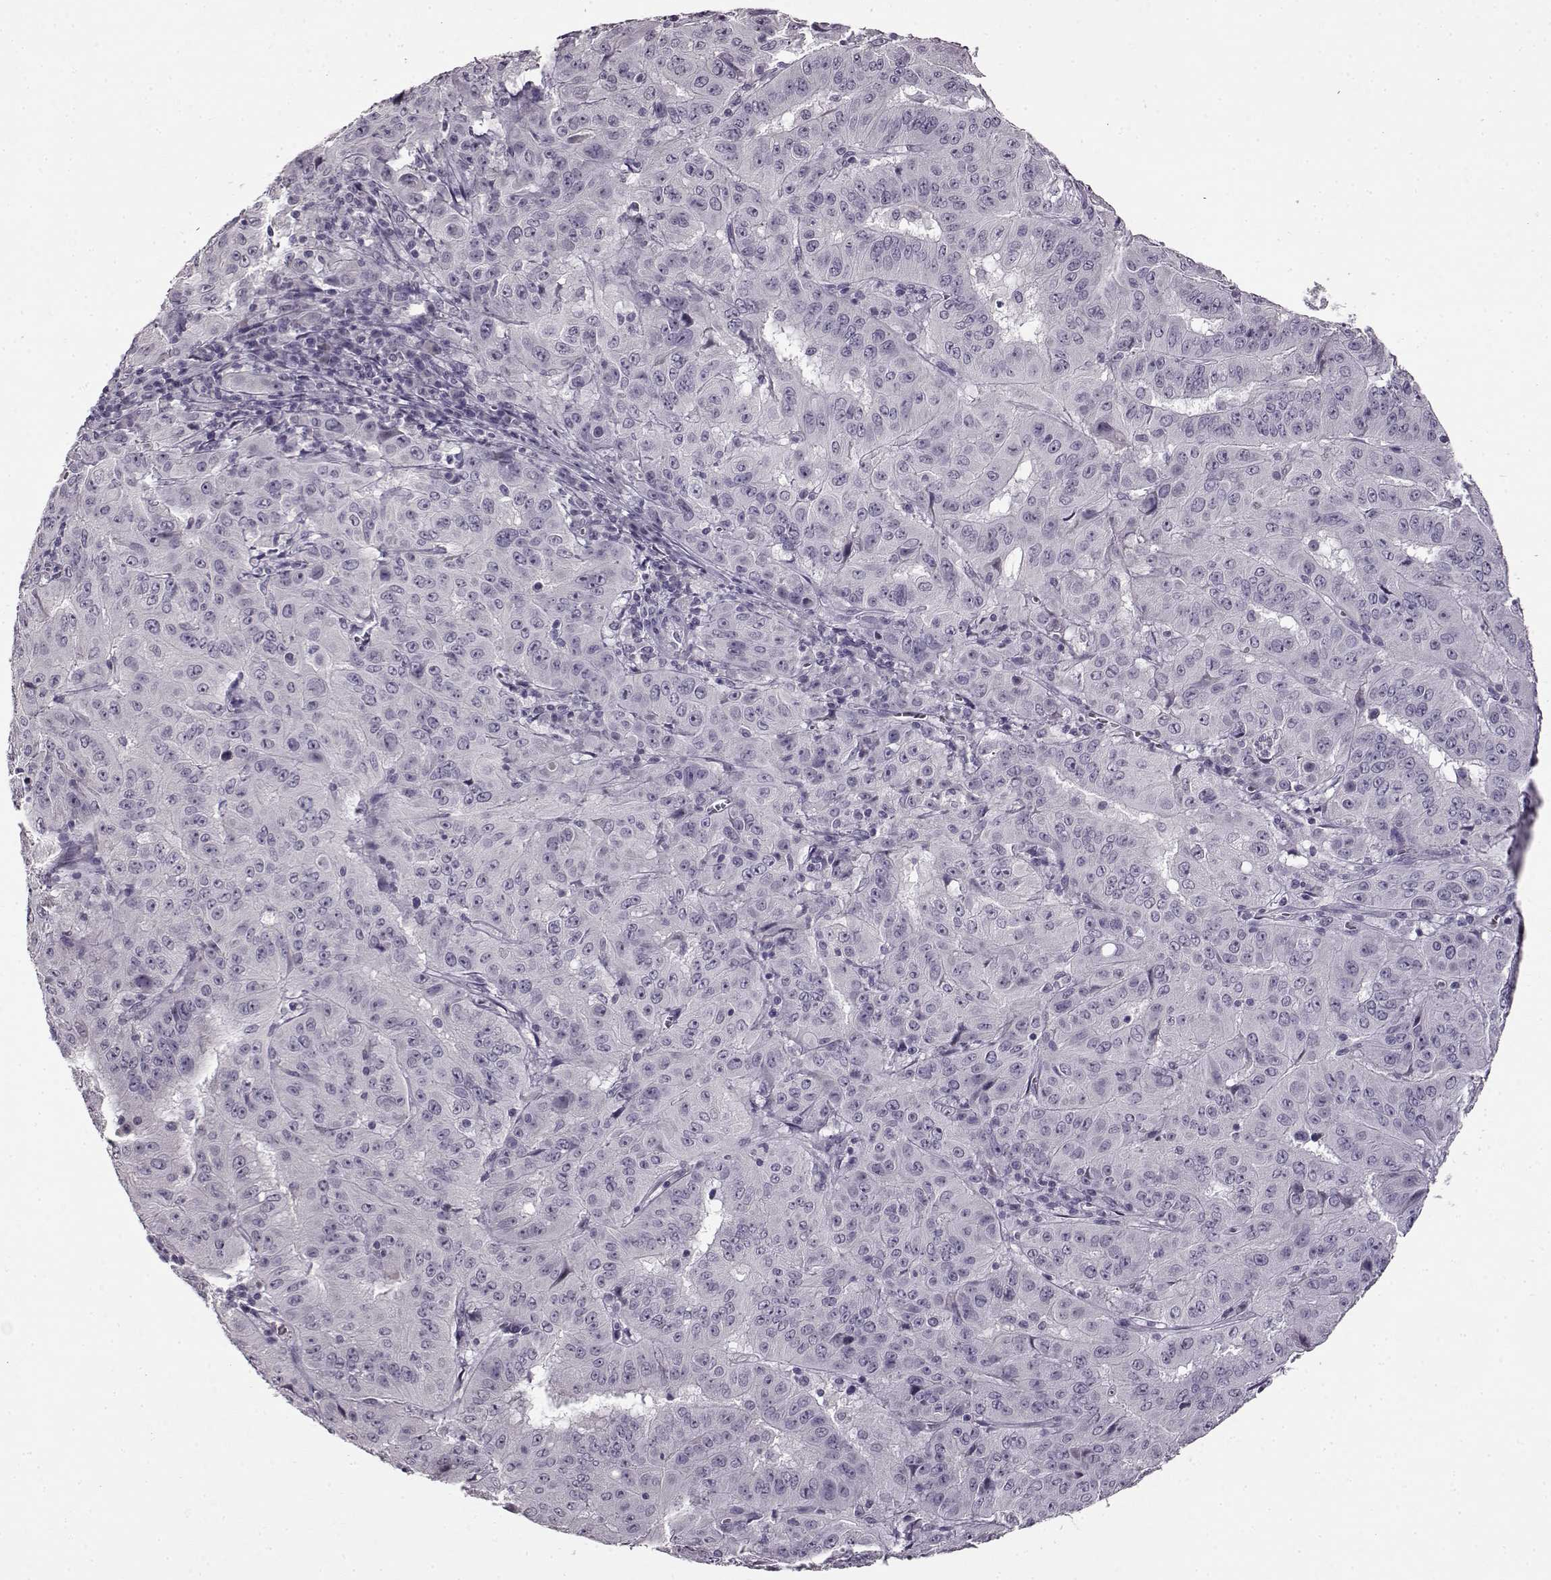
{"staining": {"intensity": "negative", "quantity": "none", "location": "none"}, "tissue": "pancreatic cancer", "cell_type": "Tumor cells", "image_type": "cancer", "snomed": [{"axis": "morphology", "description": "Adenocarcinoma, NOS"}, {"axis": "topography", "description": "Pancreas"}], "caption": "Immunohistochemical staining of adenocarcinoma (pancreatic) exhibits no significant expression in tumor cells.", "gene": "FSHB", "patient": {"sex": "male", "age": 63}}